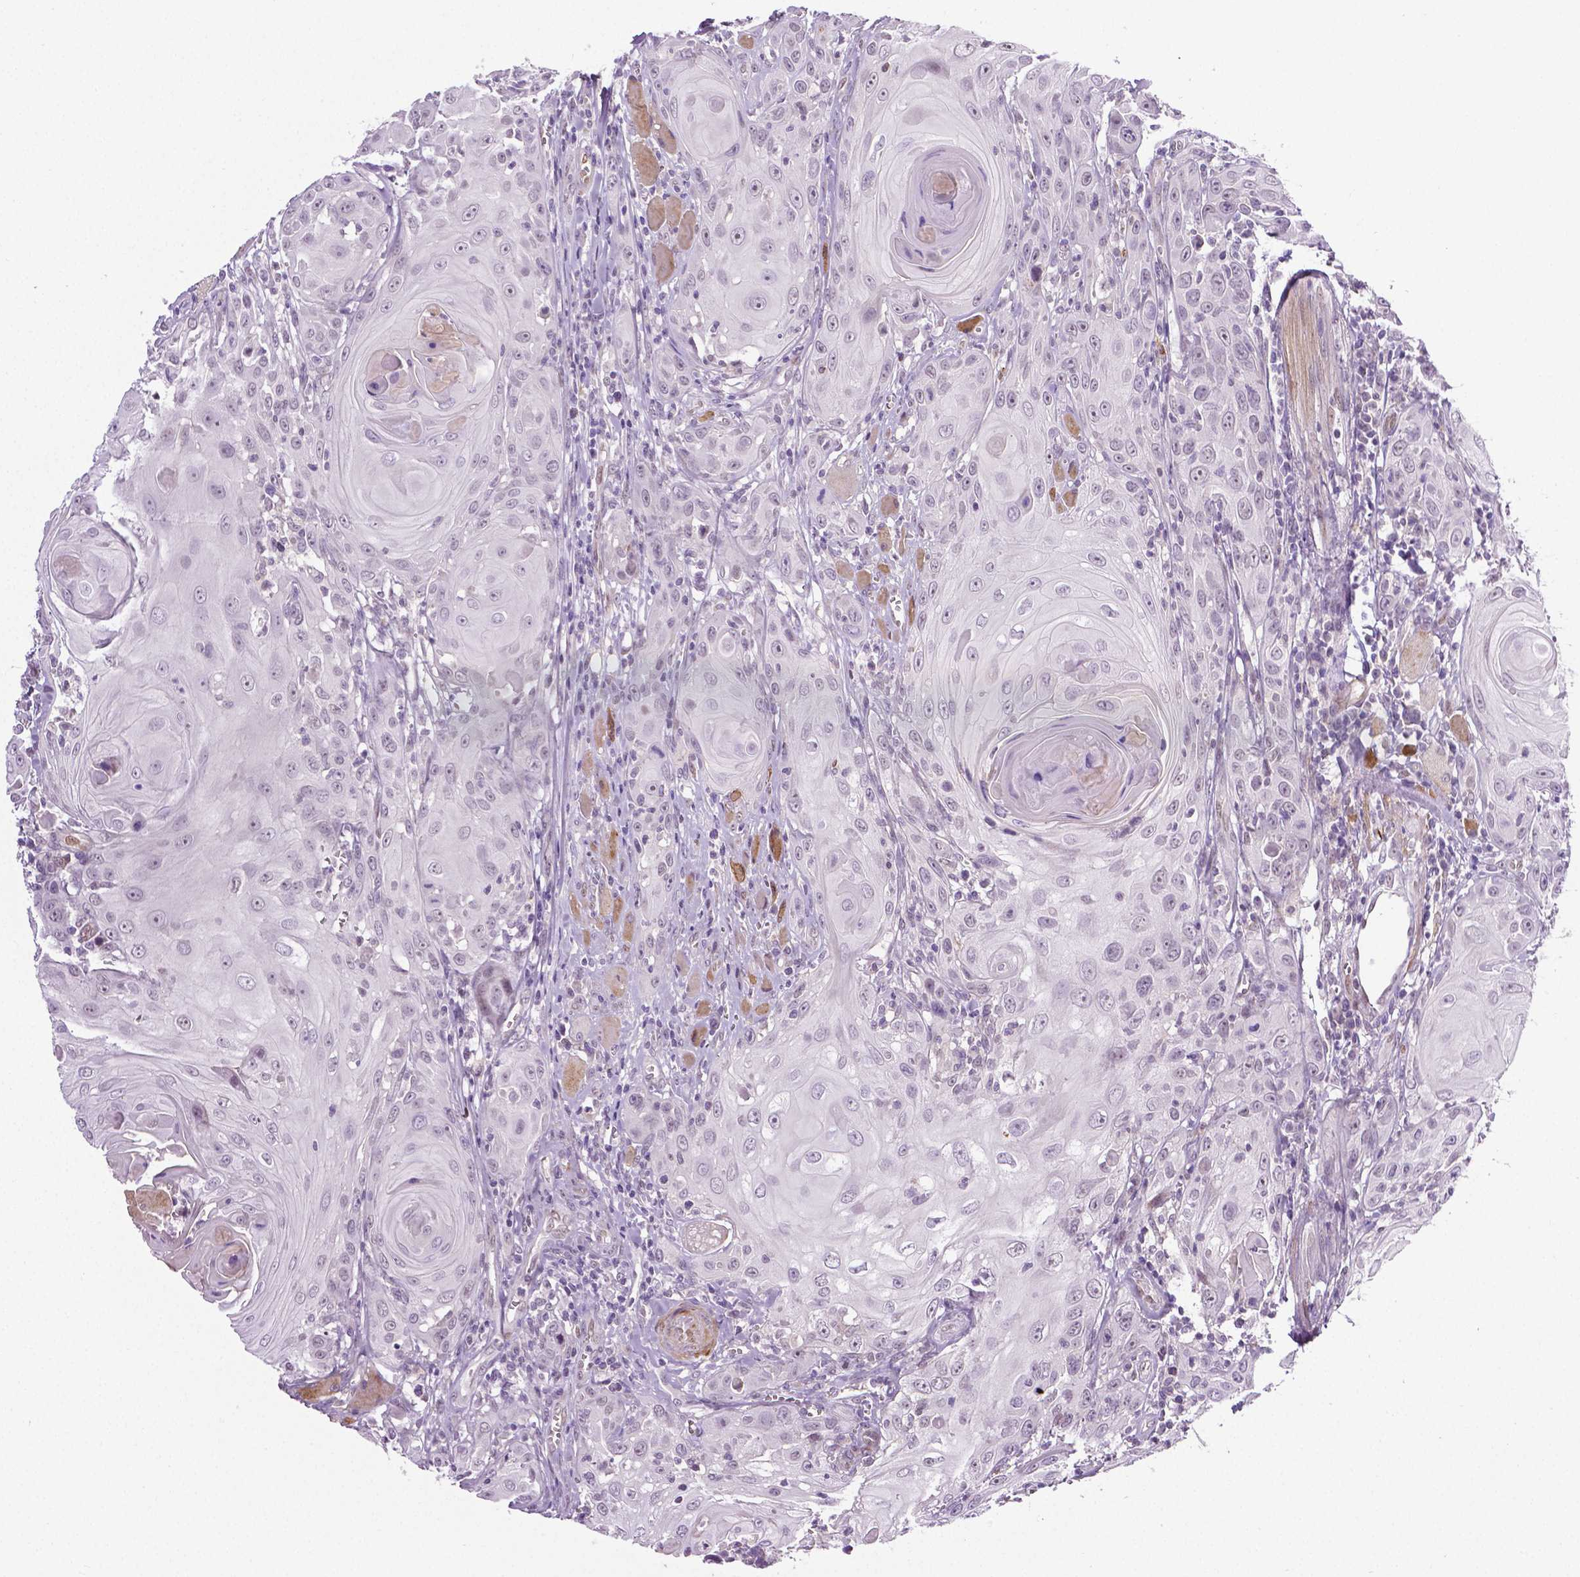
{"staining": {"intensity": "weak", "quantity": "<25%", "location": "nuclear"}, "tissue": "head and neck cancer", "cell_type": "Tumor cells", "image_type": "cancer", "snomed": [{"axis": "morphology", "description": "Squamous cell carcinoma, NOS"}, {"axis": "topography", "description": "Head-Neck"}], "caption": "A high-resolution histopathology image shows immunohistochemistry staining of head and neck squamous cell carcinoma, which shows no significant positivity in tumor cells. (Brightfield microscopy of DAB immunohistochemistry (IHC) at high magnification).", "gene": "PTGER3", "patient": {"sex": "female", "age": 80}}